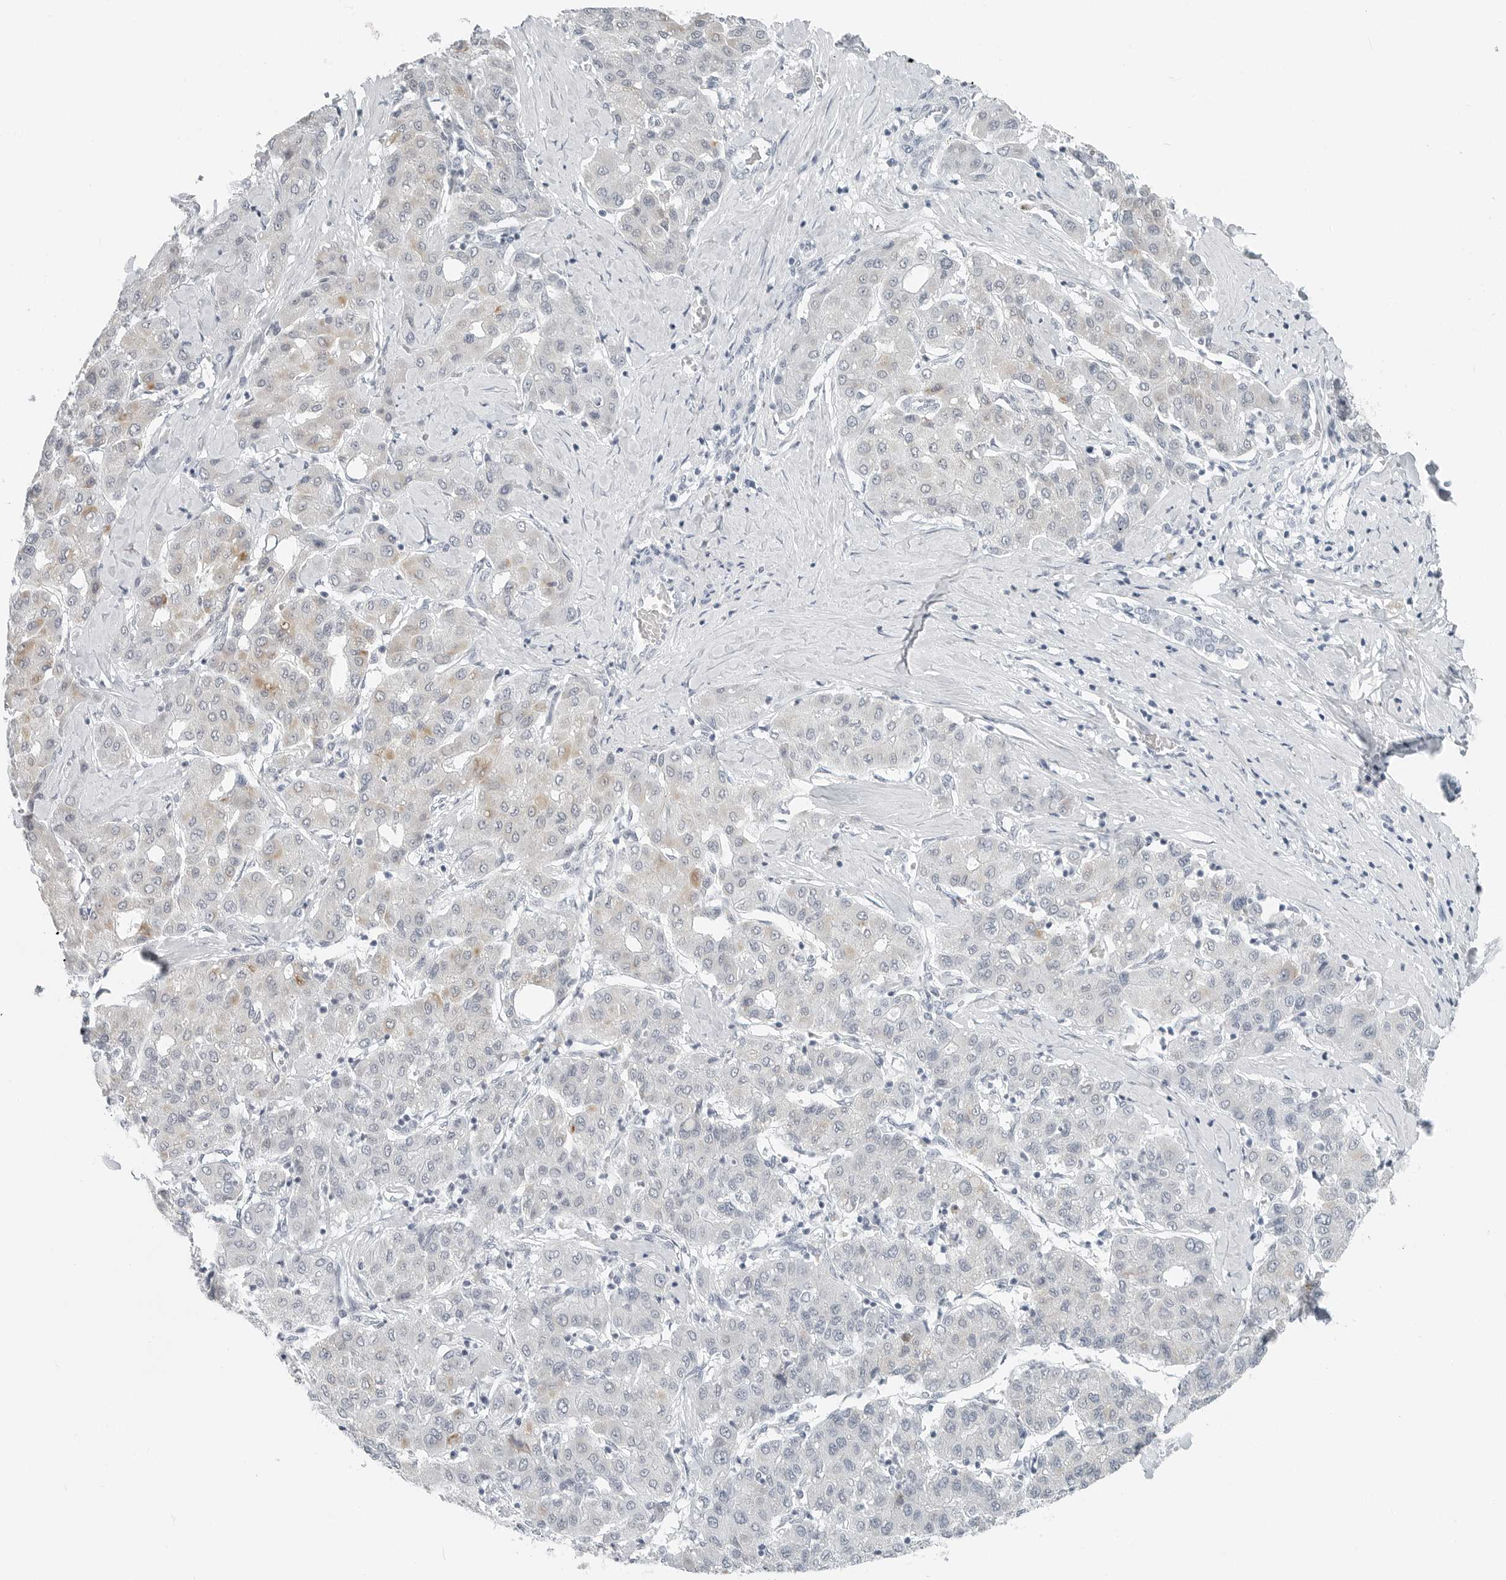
{"staining": {"intensity": "weak", "quantity": "<25%", "location": "cytoplasmic/membranous"}, "tissue": "liver cancer", "cell_type": "Tumor cells", "image_type": "cancer", "snomed": [{"axis": "morphology", "description": "Carcinoma, Hepatocellular, NOS"}, {"axis": "topography", "description": "Liver"}], "caption": "This is an IHC image of human hepatocellular carcinoma (liver). There is no expression in tumor cells.", "gene": "XIRP1", "patient": {"sex": "male", "age": 65}}